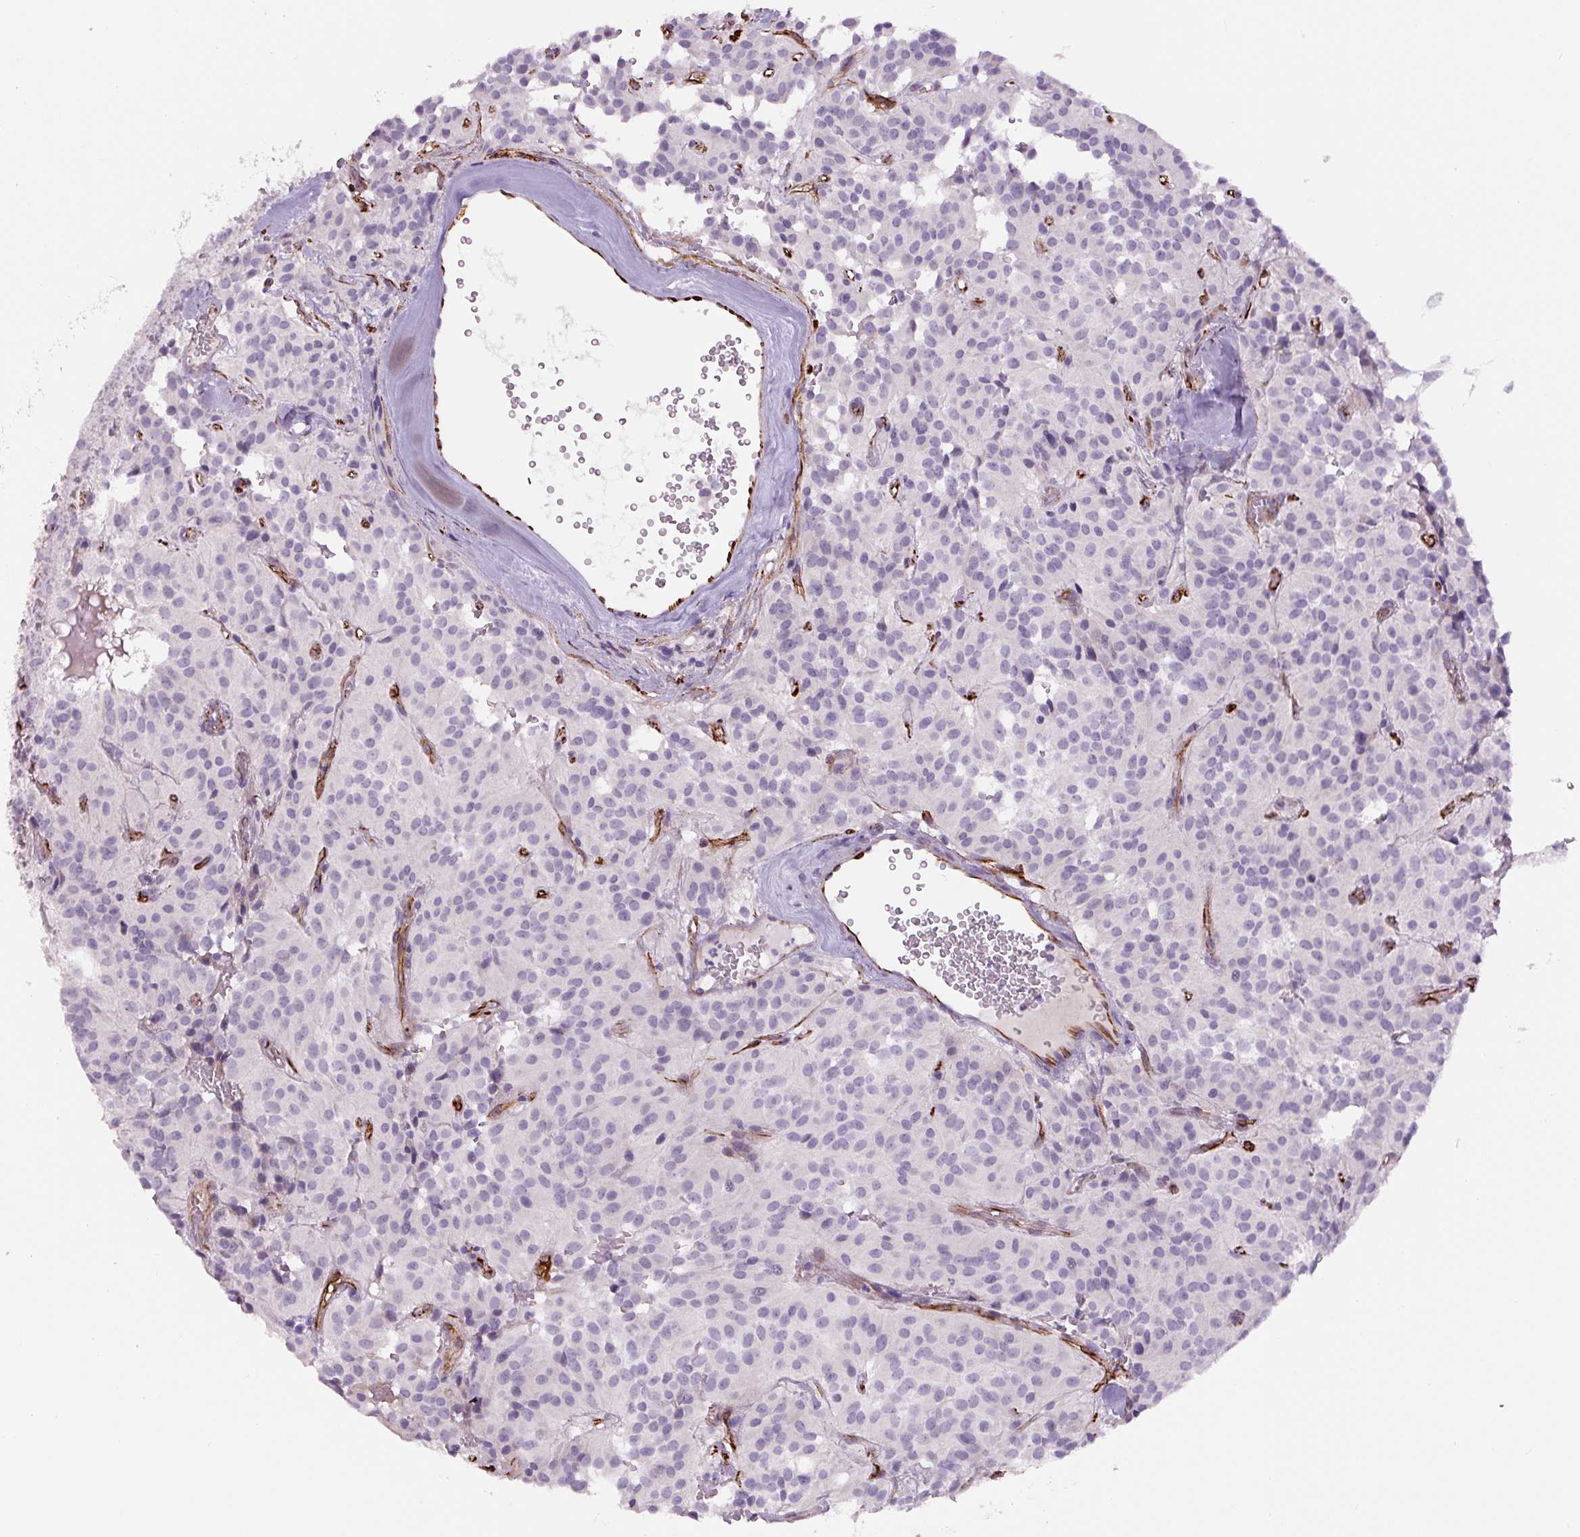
{"staining": {"intensity": "negative", "quantity": "none", "location": "none"}, "tissue": "glioma", "cell_type": "Tumor cells", "image_type": "cancer", "snomed": [{"axis": "morphology", "description": "Glioma, malignant, Low grade"}, {"axis": "topography", "description": "Brain"}], "caption": "Image shows no protein positivity in tumor cells of glioma tissue.", "gene": "NES", "patient": {"sex": "male", "age": 42}}